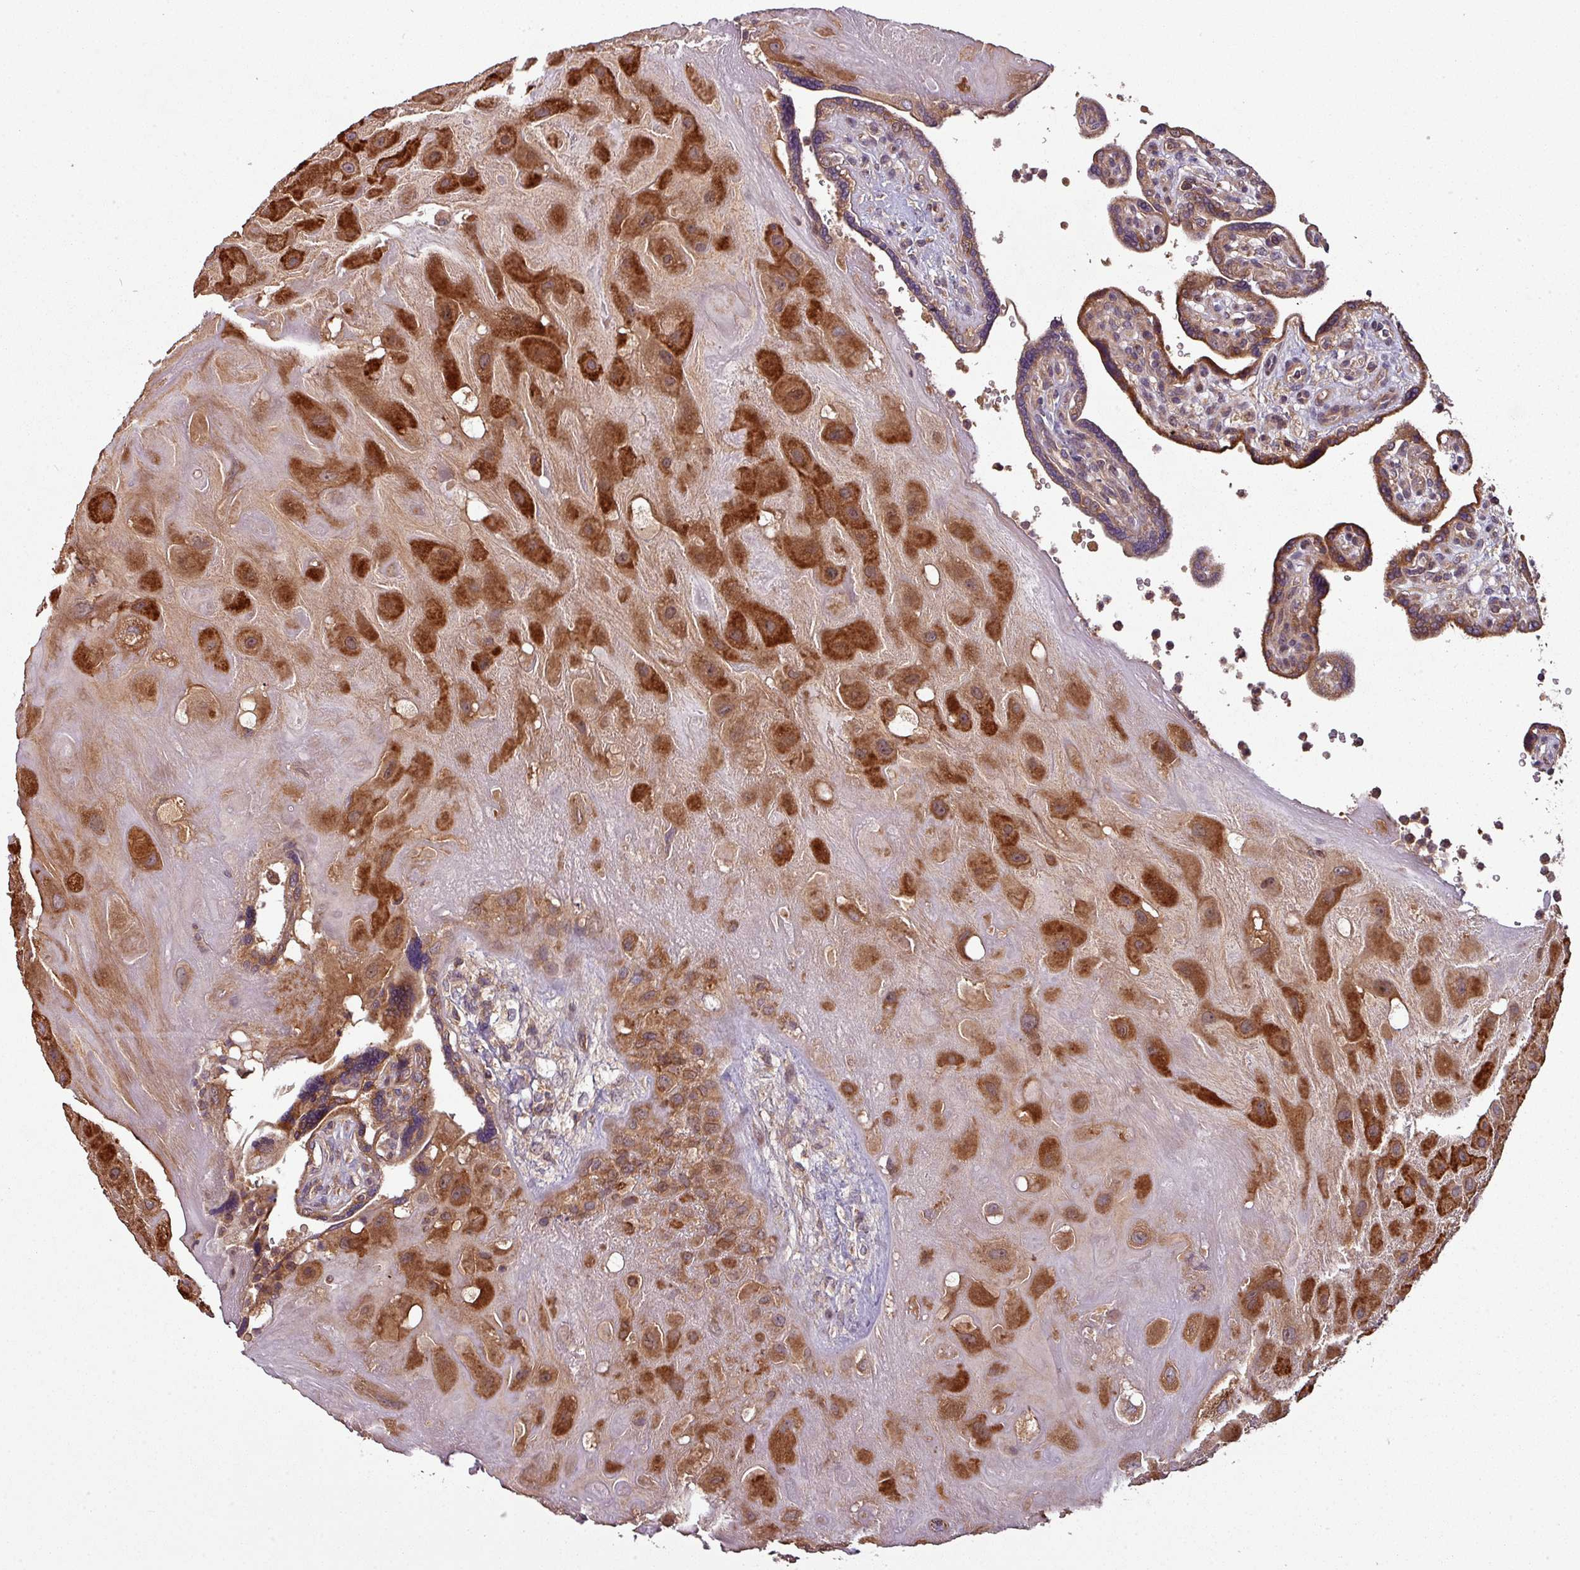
{"staining": {"intensity": "strong", "quantity": ">75%", "location": "cytoplasmic/membranous"}, "tissue": "placenta", "cell_type": "Decidual cells", "image_type": "normal", "snomed": [{"axis": "morphology", "description": "Normal tissue, NOS"}, {"axis": "topography", "description": "Placenta"}], "caption": "Immunohistochemistry image of normal placenta: placenta stained using immunohistochemistry (IHC) displays high levels of strong protein expression localized specifically in the cytoplasmic/membranous of decidual cells, appearing as a cytoplasmic/membranous brown color.", "gene": "GSKIP", "patient": {"sex": "female", "age": 39}}